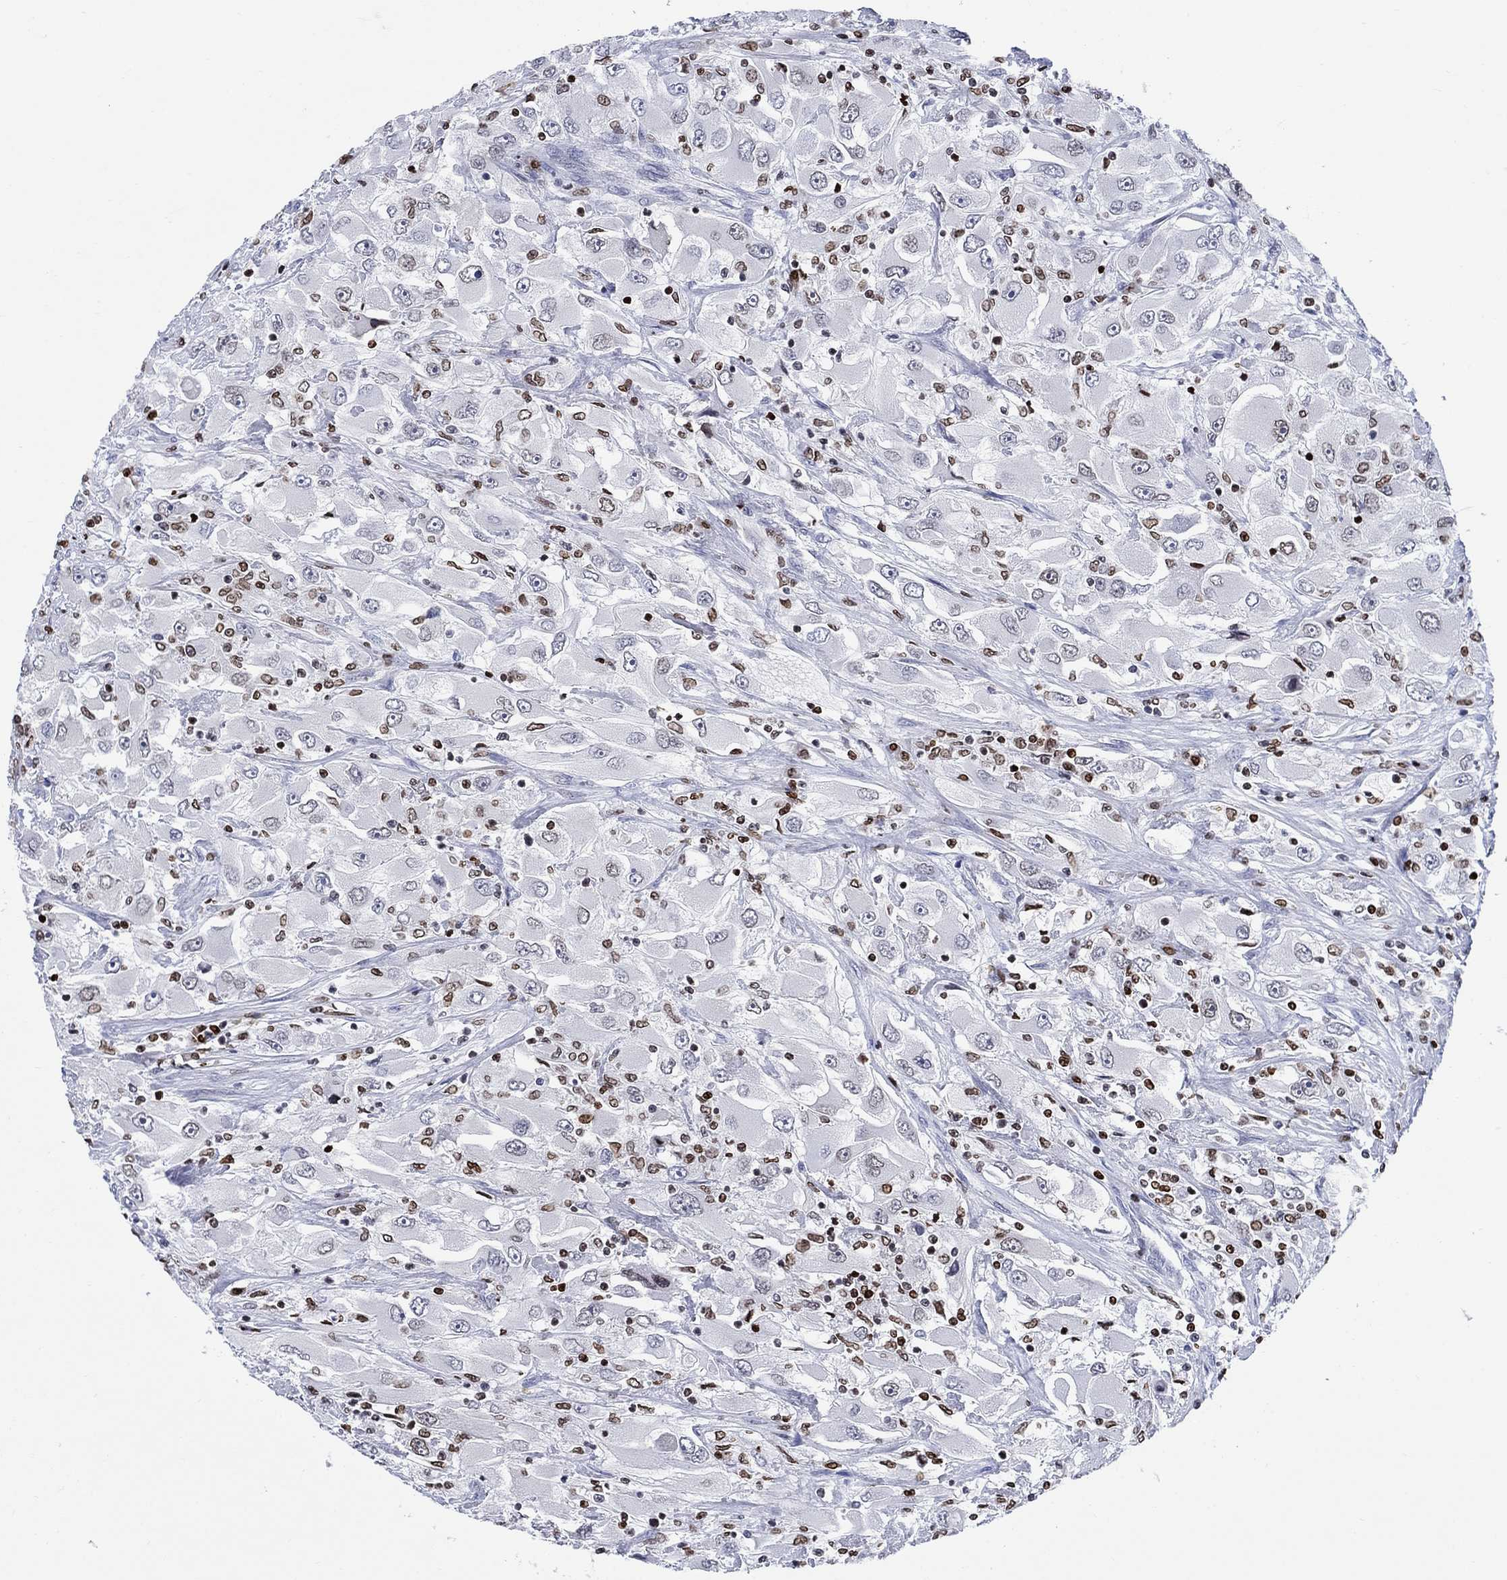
{"staining": {"intensity": "weak", "quantity": "<25%", "location": "cytoplasmic/membranous,nuclear"}, "tissue": "renal cancer", "cell_type": "Tumor cells", "image_type": "cancer", "snomed": [{"axis": "morphology", "description": "Adenocarcinoma, NOS"}, {"axis": "topography", "description": "Kidney"}], "caption": "The immunohistochemistry histopathology image has no significant expression in tumor cells of adenocarcinoma (renal) tissue.", "gene": "HMGA1", "patient": {"sex": "female", "age": 52}}